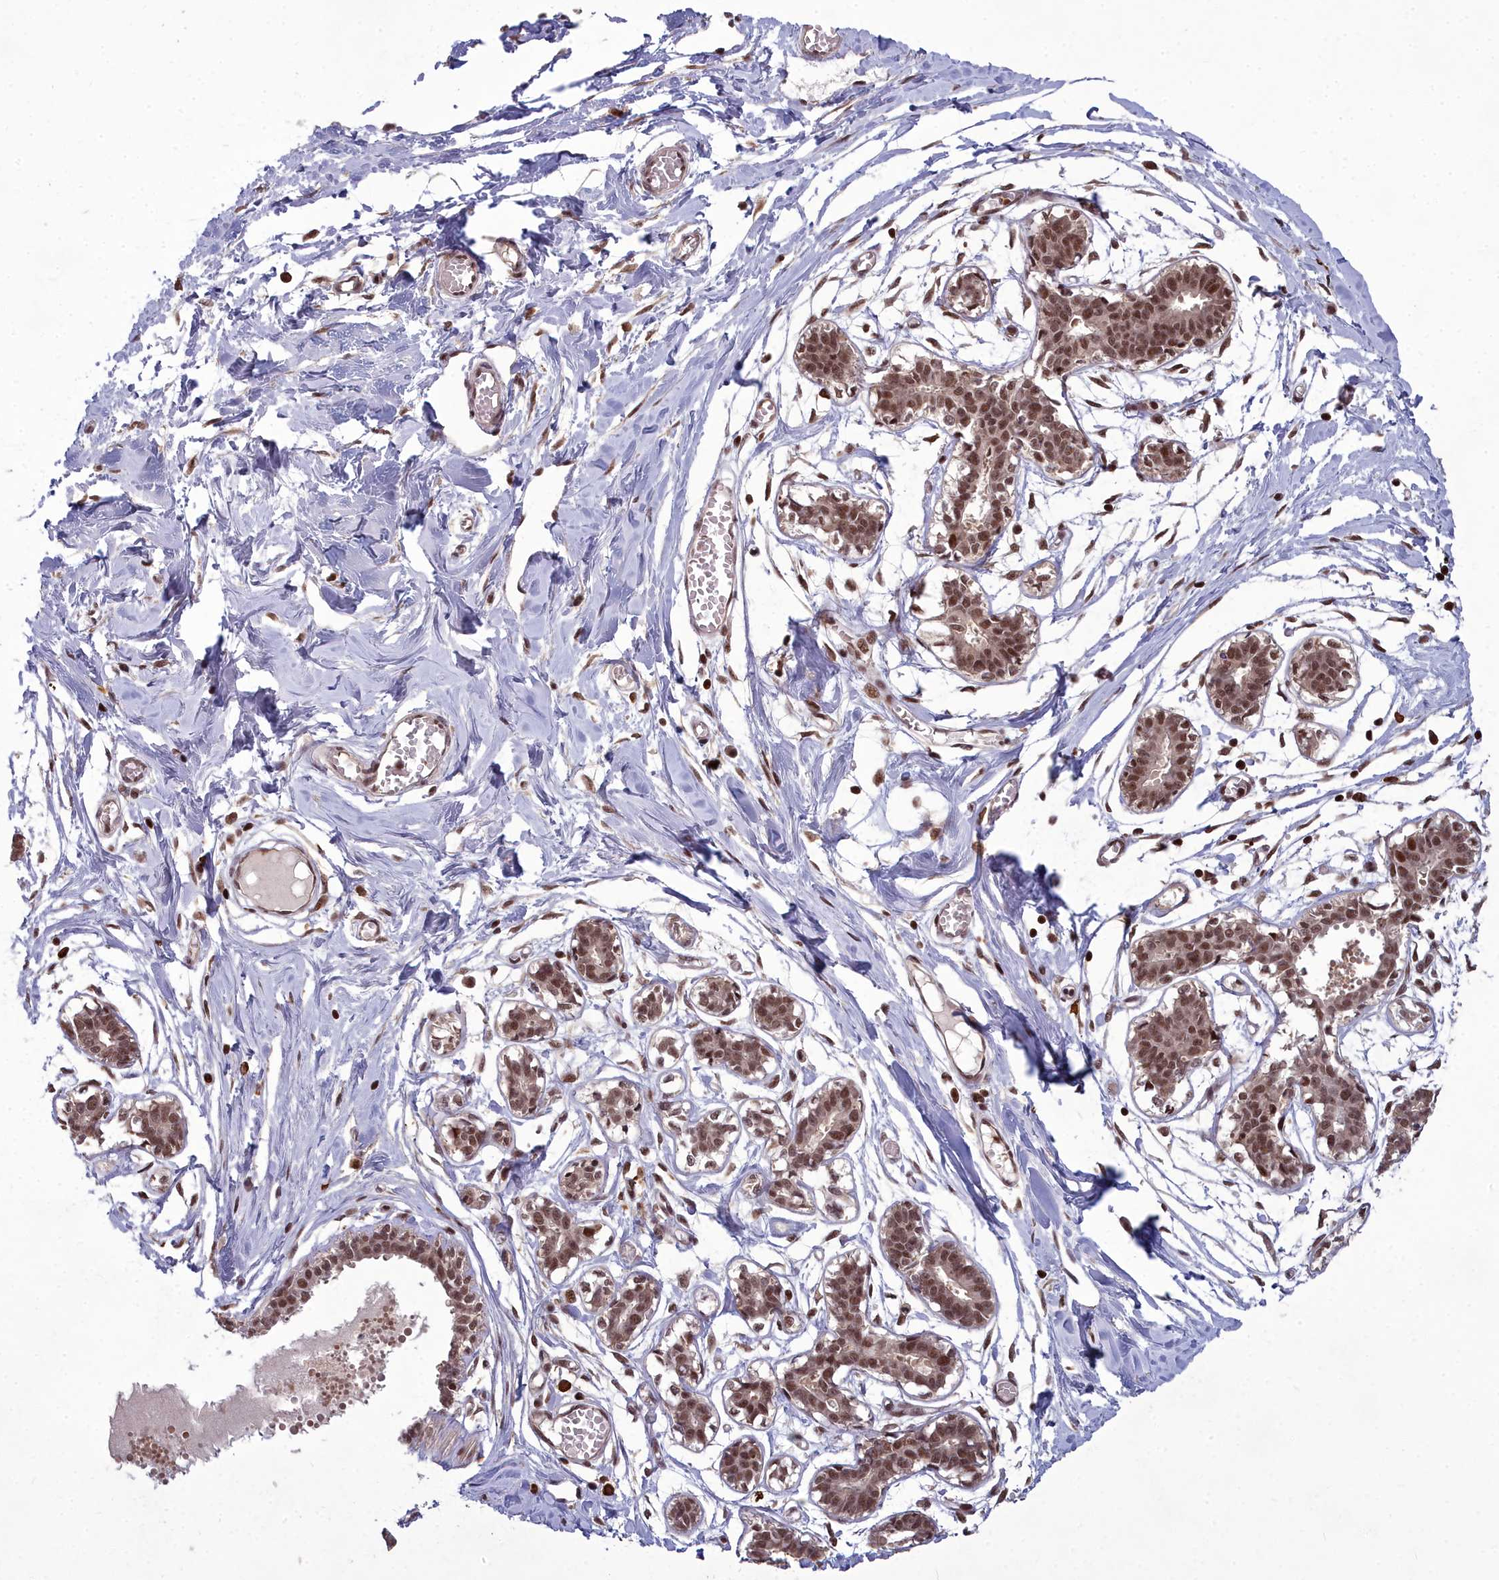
{"staining": {"intensity": "weak", "quantity": "25%-75%", "location": "nuclear"}, "tissue": "breast", "cell_type": "Adipocytes", "image_type": "normal", "snomed": [{"axis": "morphology", "description": "Normal tissue, NOS"}, {"axis": "topography", "description": "Breast"}], "caption": "Benign breast was stained to show a protein in brown. There is low levels of weak nuclear staining in approximately 25%-75% of adipocytes. Nuclei are stained in blue.", "gene": "GMEB1", "patient": {"sex": "female", "age": 27}}